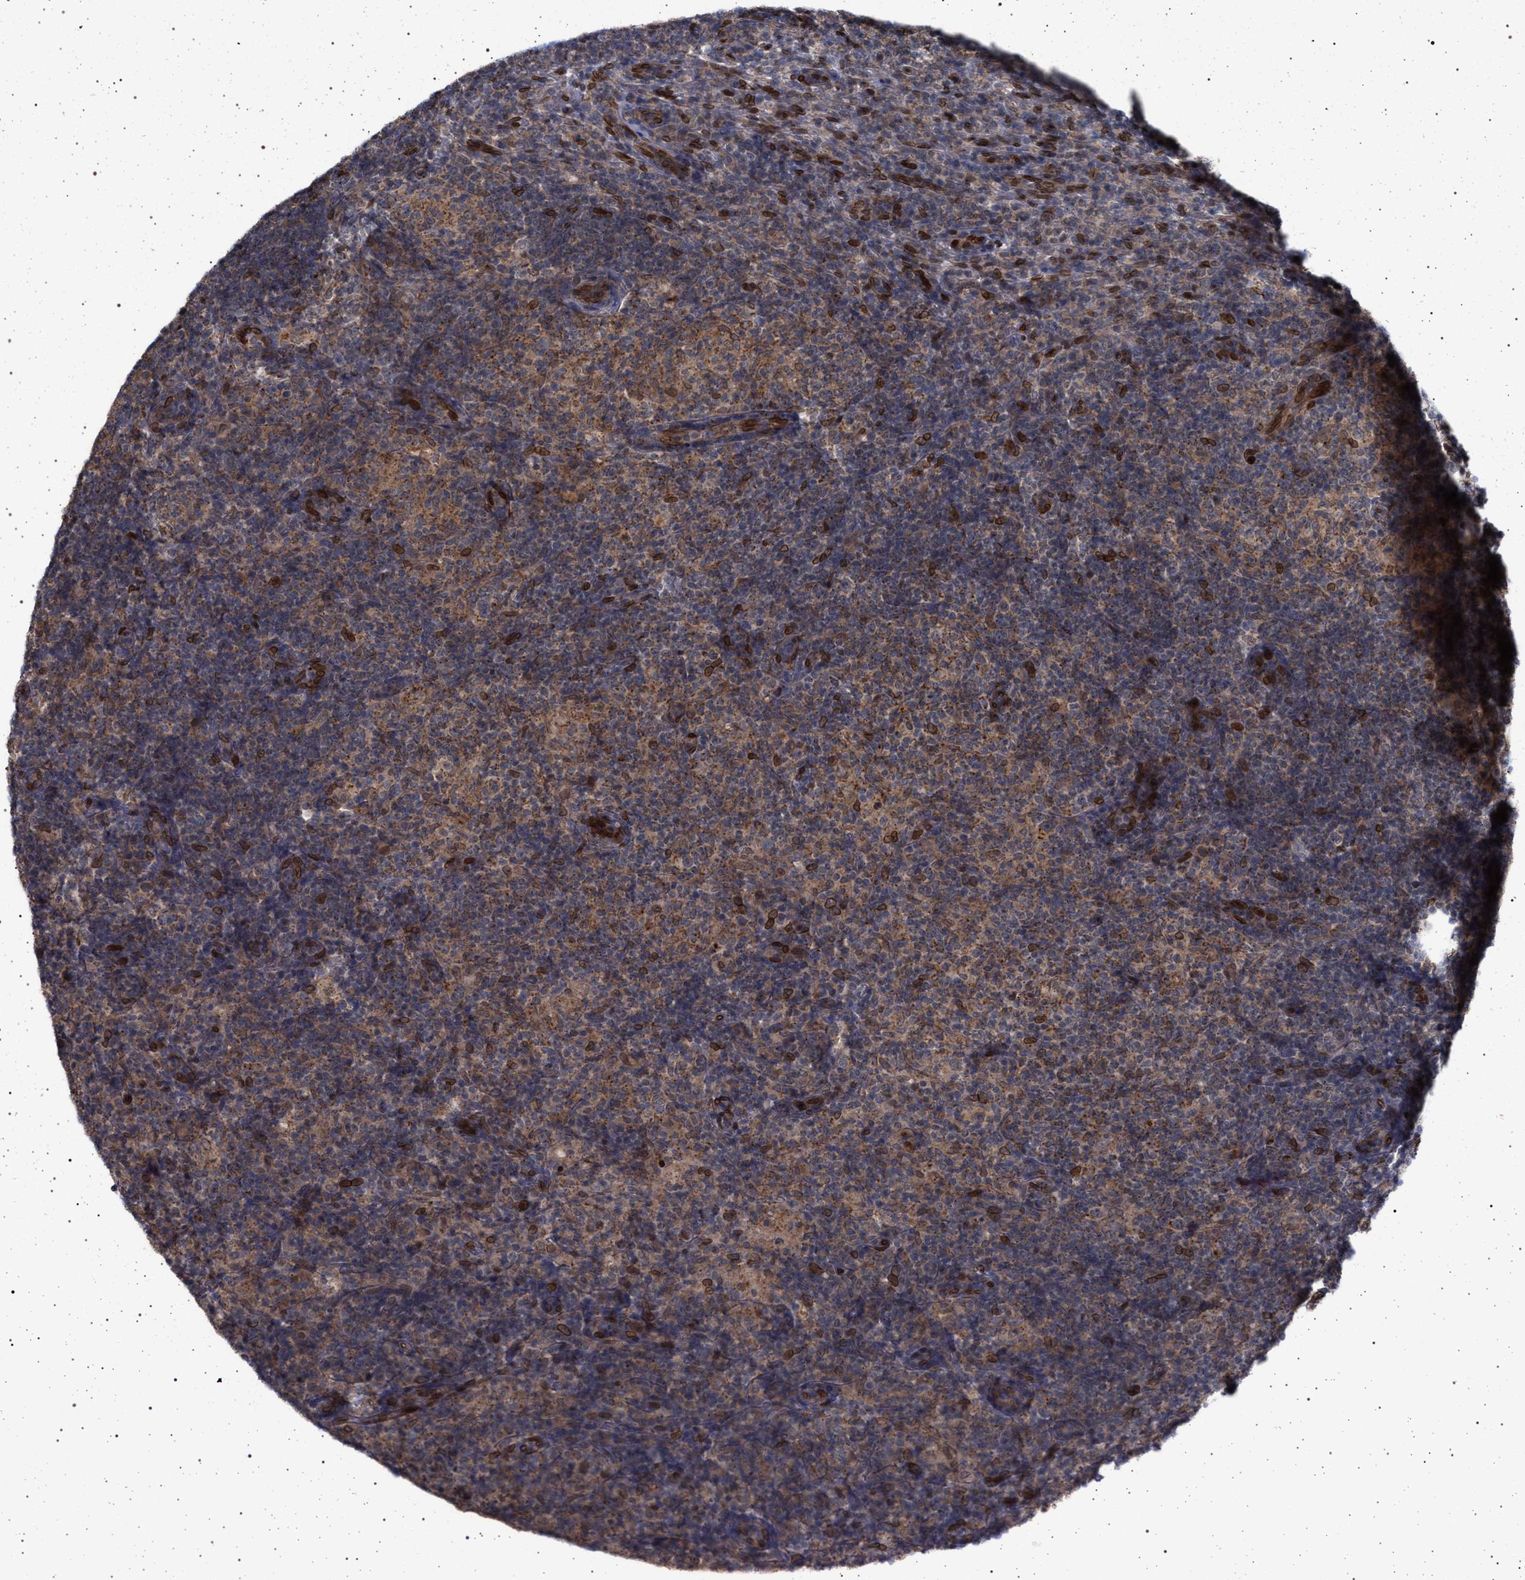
{"staining": {"intensity": "moderate", "quantity": "25%-75%", "location": "cytoplasmic/membranous,nuclear"}, "tissue": "lymphoma", "cell_type": "Tumor cells", "image_type": "cancer", "snomed": [{"axis": "morphology", "description": "Hodgkin's disease, NOS"}, {"axis": "topography", "description": "Lymph node"}], "caption": "This is an image of immunohistochemistry staining of Hodgkin's disease, which shows moderate positivity in the cytoplasmic/membranous and nuclear of tumor cells.", "gene": "ING2", "patient": {"sex": "male", "age": 70}}